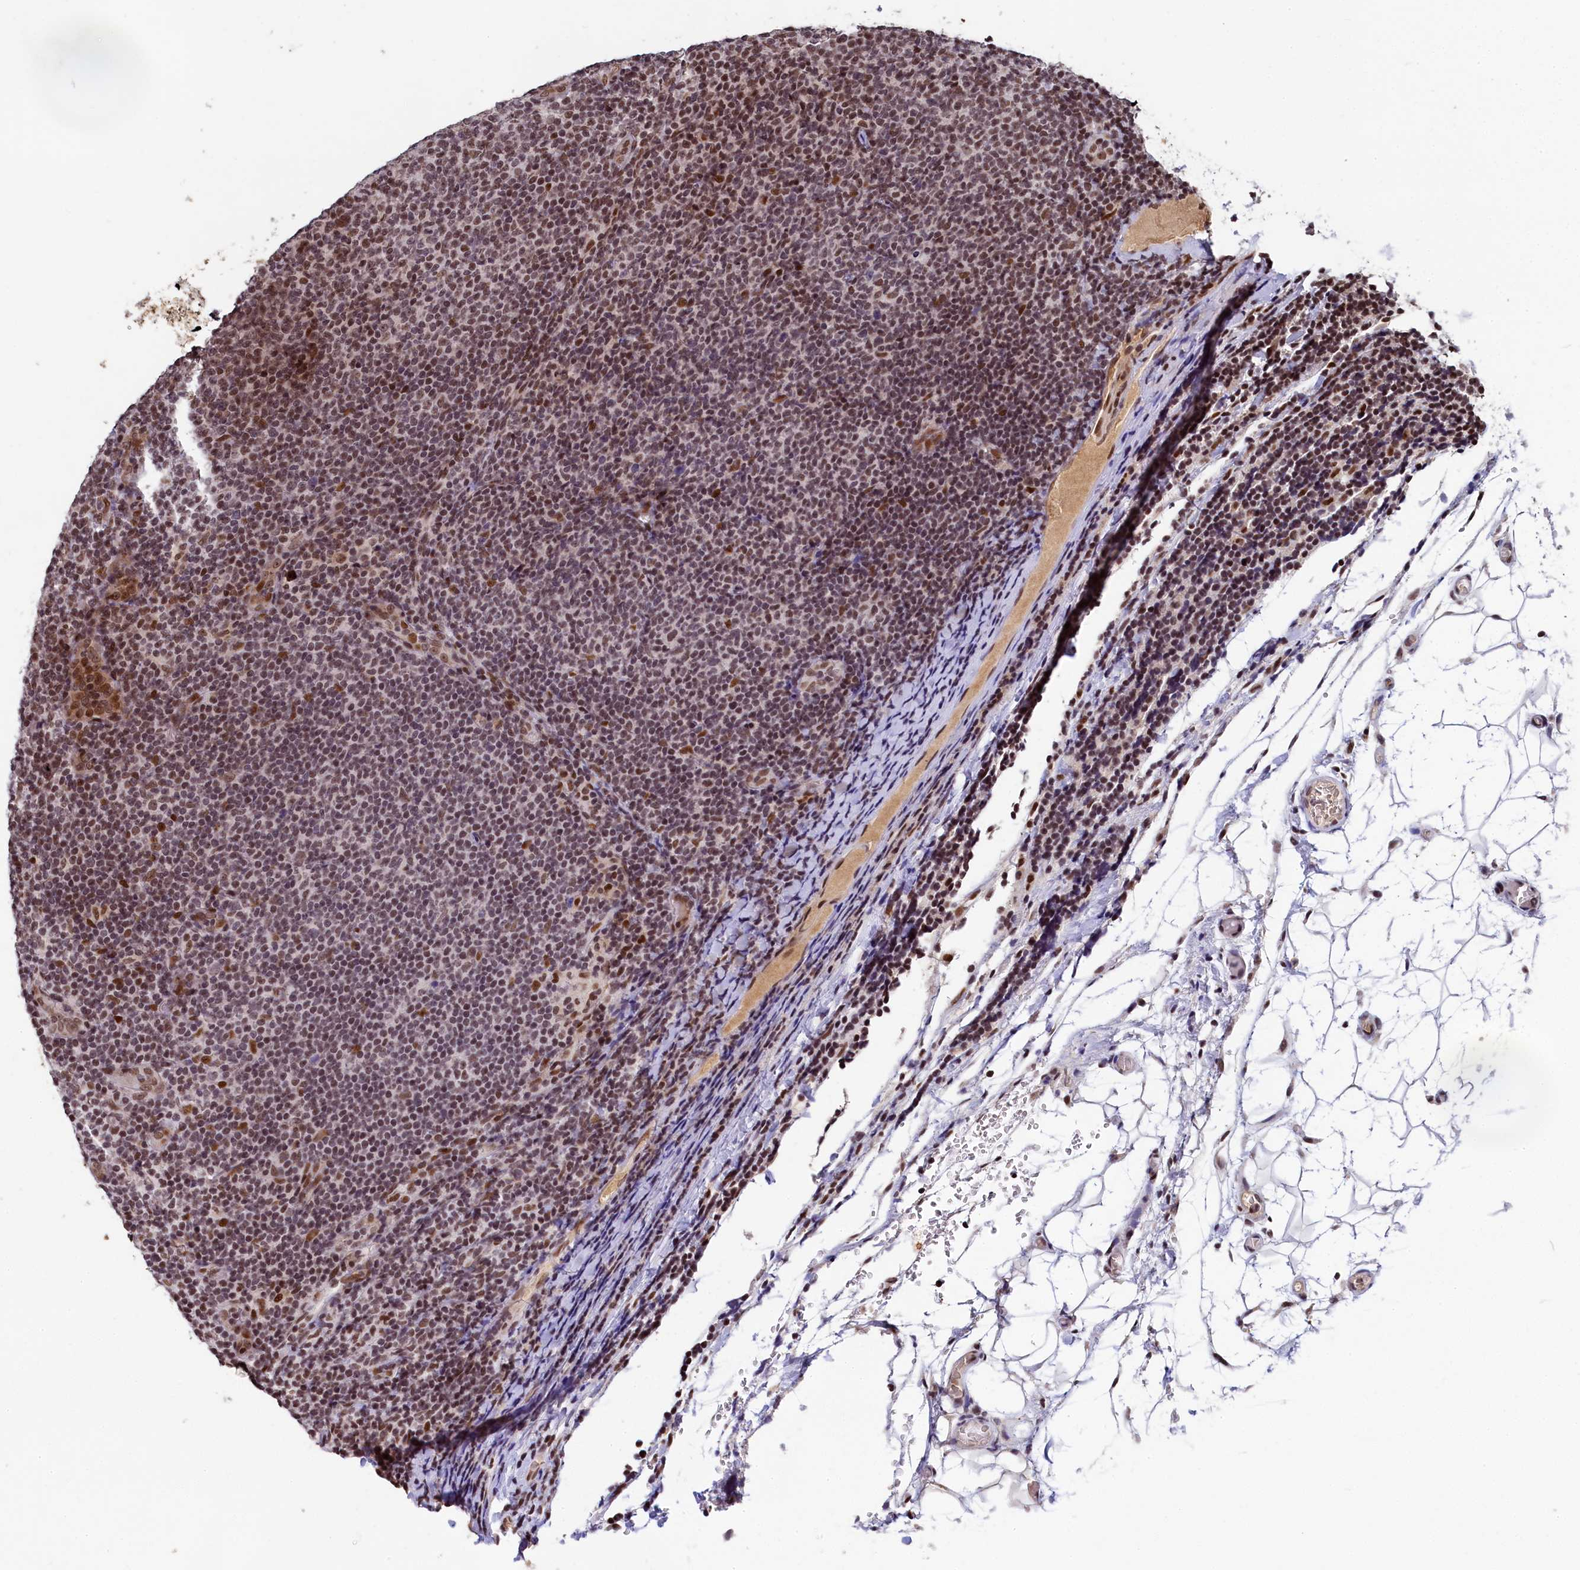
{"staining": {"intensity": "moderate", "quantity": "25%-75%", "location": "nuclear"}, "tissue": "lymphoma", "cell_type": "Tumor cells", "image_type": "cancer", "snomed": [{"axis": "morphology", "description": "Malignant lymphoma, non-Hodgkin's type, Low grade"}, {"axis": "topography", "description": "Lymph node"}], "caption": "An immunohistochemistry (IHC) image of tumor tissue is shown. Protein staining in brown shows moderate nuclear positivity in malignant lymphoma, non-Hodgkin's type (low-grade) within tumor cells. The protein of interest is stained brown, and the nuclei are stained in blue (DAB IHC with brightfield microscopy, high magnification).", "gene": "FAM217B", "patient": {"sex": "male", "age": 66}}